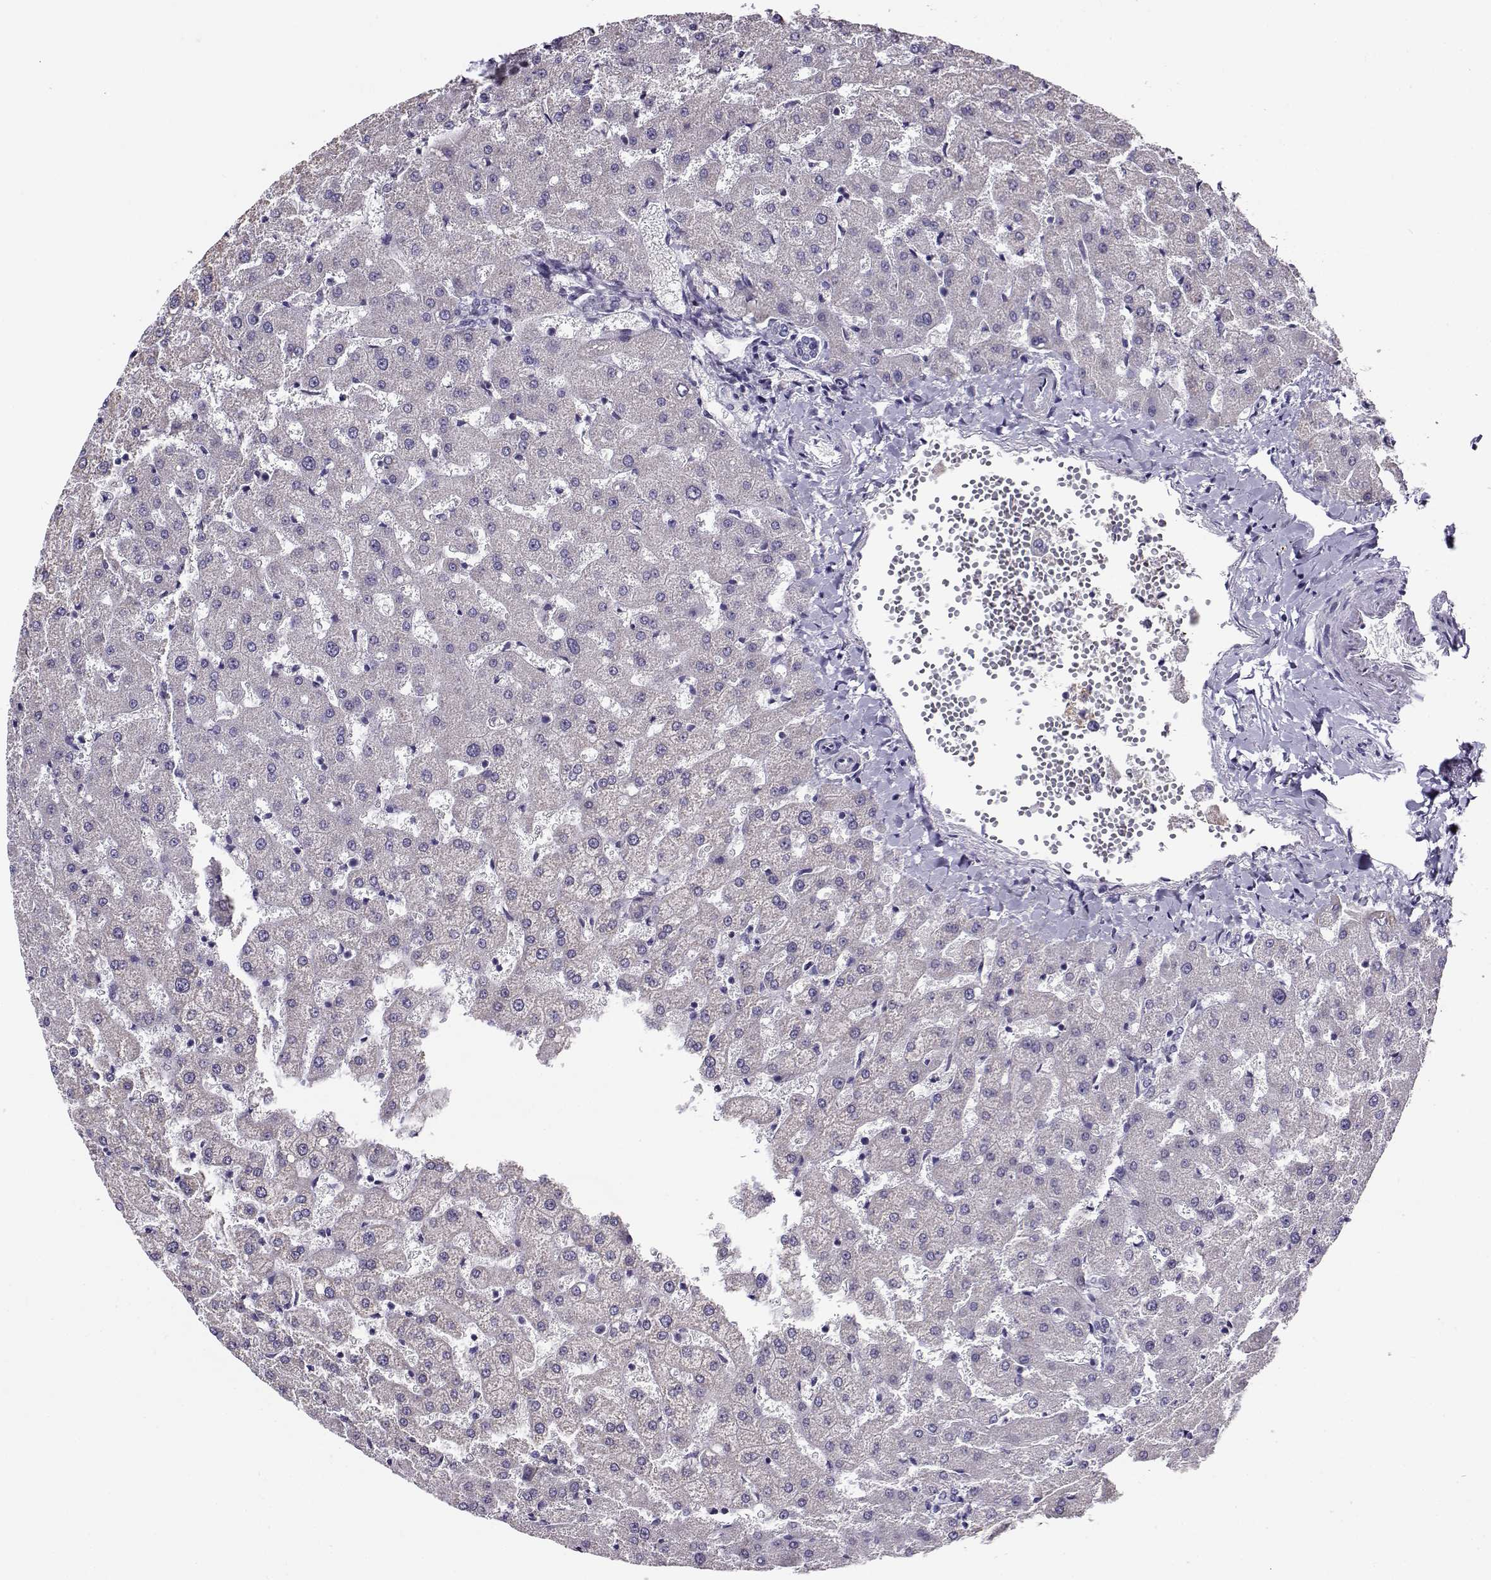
{"staining": {"intensity": "negative", "quantity": "none", "location": "none"}, "tissue": "liver", "cell_type": "Cholangiocytes", "image_type": "normal", "snomed": [{"axis": "morphology", "description": "Normal tissue, NOS"}, {"axis": "topography", "description": "Liver"}], "caption": "IHC micrograph of unremarkable liver: liver stained with DAB (3,3'-diaminobenzidine) reveals no significant protein staining in cholangiocytes.", "gene": "FEZF1", "patient": {"sex": "female", "age": 50}}